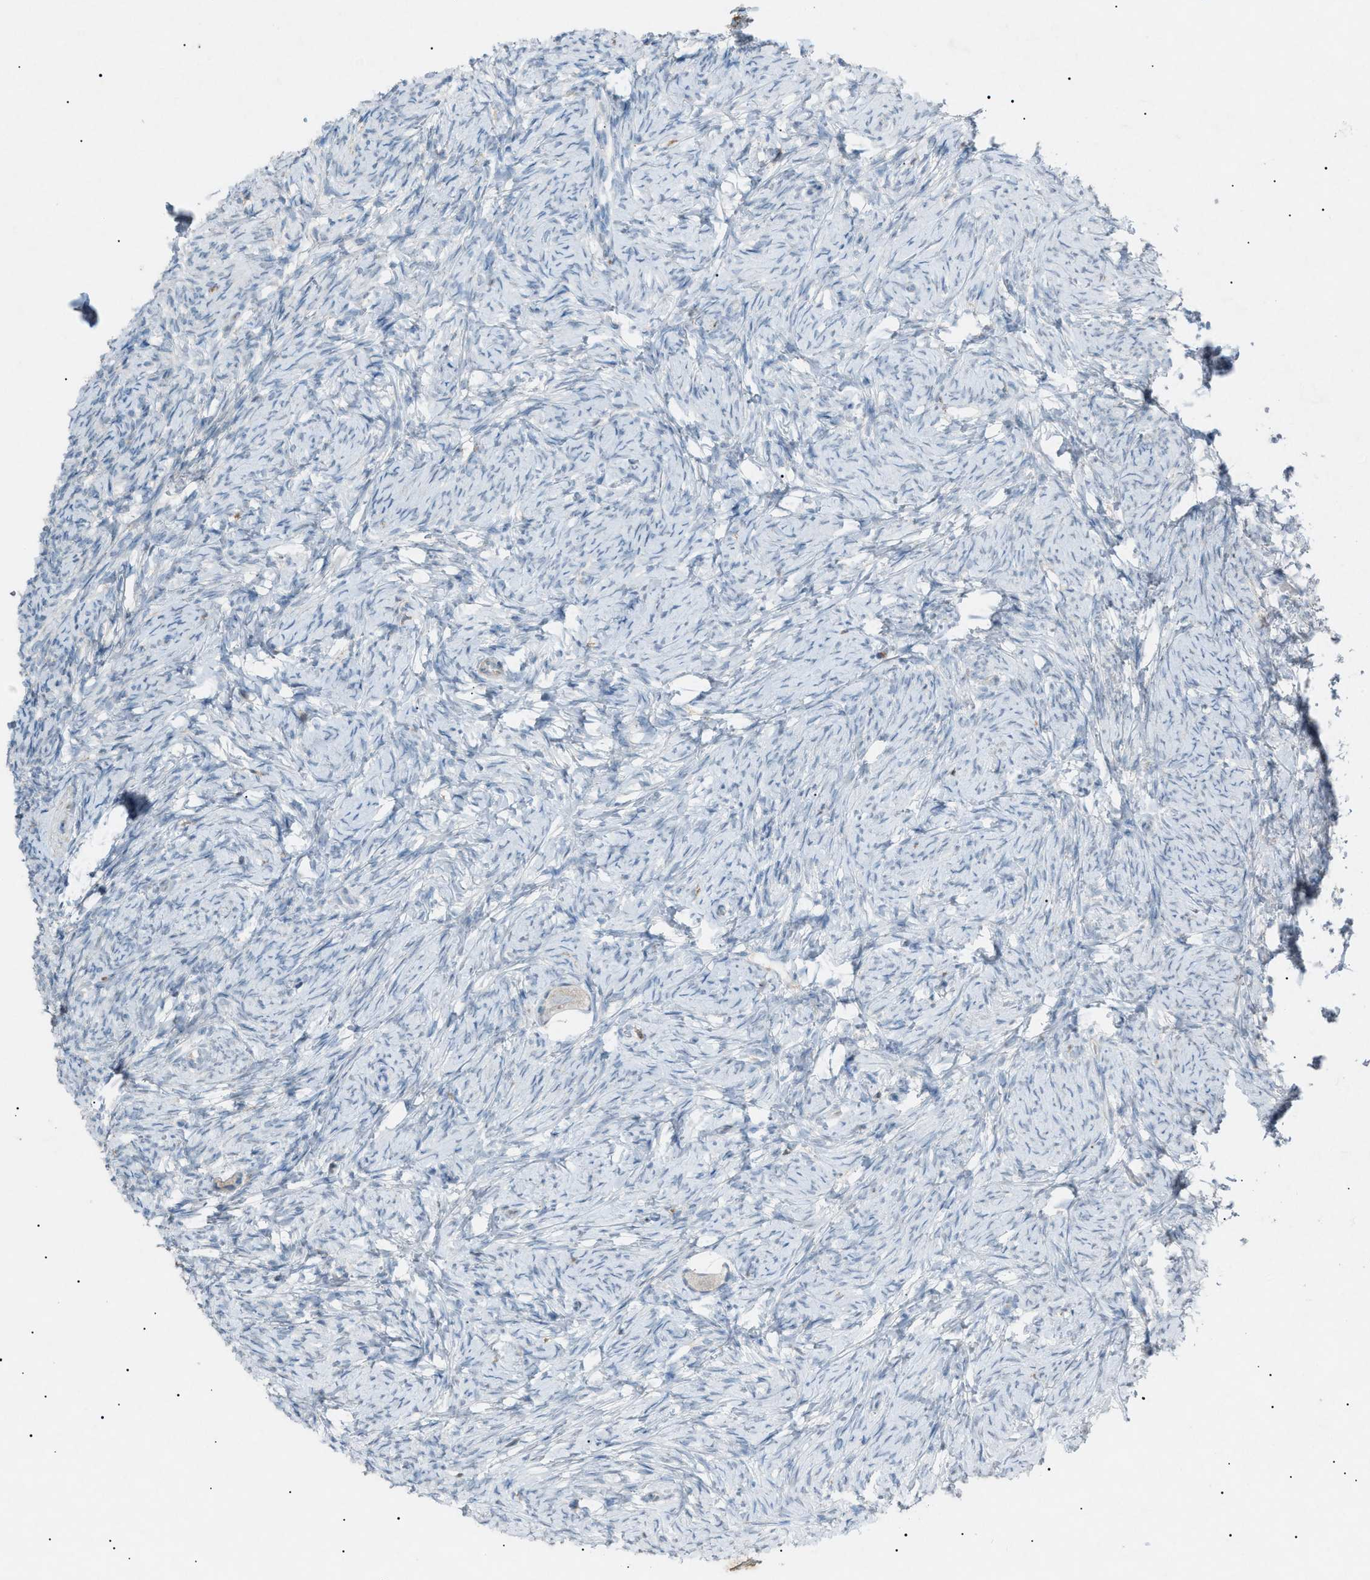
{"staining": {"intensity": "weak", "quantity": ">75%", "location": "cytoplasmic/membranous"}, "tissue": "ovary", "cell_type": "Follicle cells", "image_type": "normal", "snomed": [{"axis": "morphology", "description": "Normal tissue, NOS"}, {"axis": "topography", "description": "Ovary"}], "caption": "Immunohistochemical staining of unremarkable human ovary demonstrates >75% levels of weak cytoplasmic/membranous protein staining in about >75% of follicle cells. (Stains: DAB in brown, nuclei in blue, Microscopy: brightfield microscopy at high magnification).", "gene": "BTK", "patient": {"sex": "female", "age": 33}}